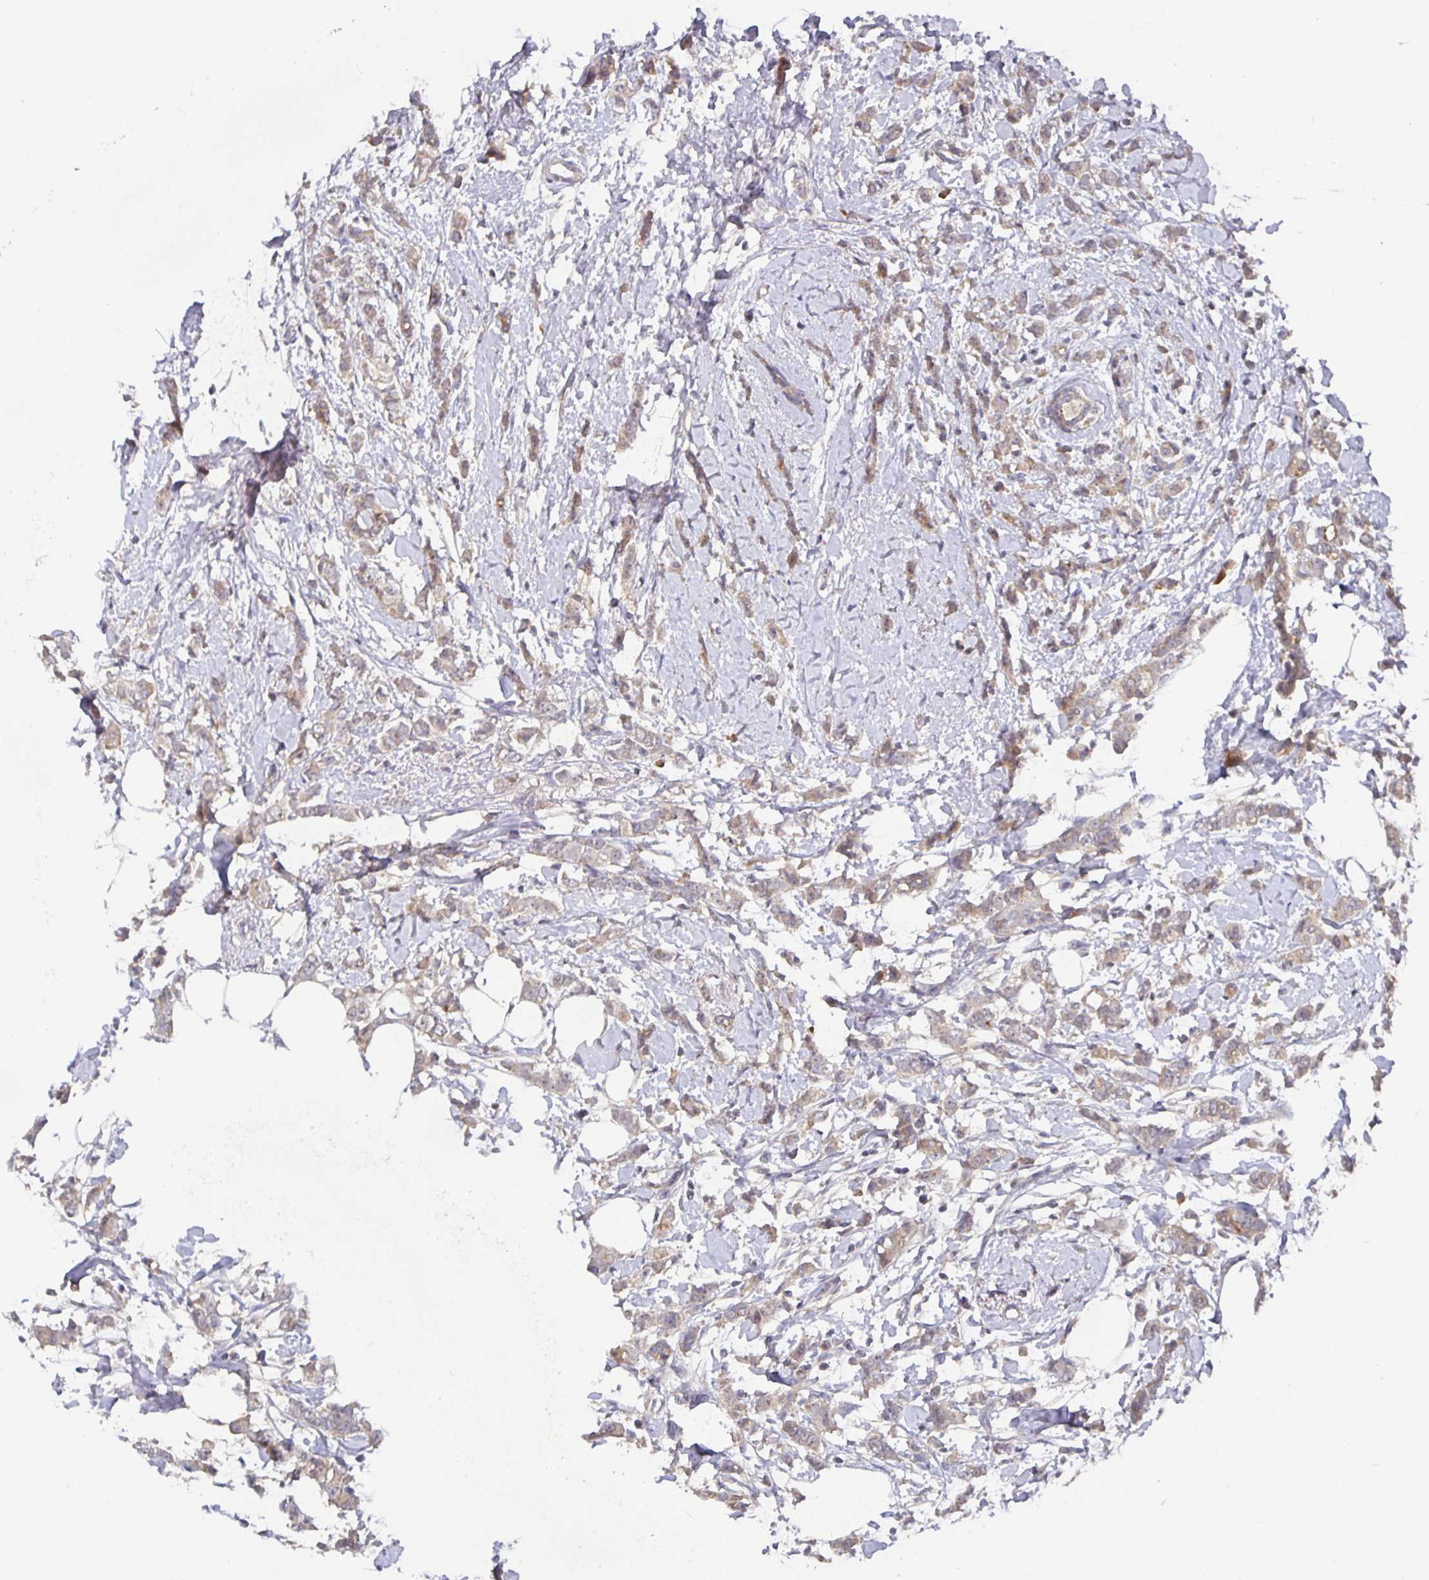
{"staining": {"intensity": "weak", "quantity": ">75%", "location": "cytoplasmic/membranous"}, "tissue": "breast cancer", "cell_type": "Tumor cells", "image_type": "cancer", "snomed": [{"axis": "morphology", "description": "Duct carcinoma"}, {"axis": "topography", "description": "Breast"}], "caption": "Immunohistochemistry (IHC) of human breast cancer (intraductal carcinoma) exhibits low levels of weak cytoplasmic/membranous positivity in about >75% of tumor cells.", "gene": "HEPN1", "patient": {"sex": "female", "age": 40}}